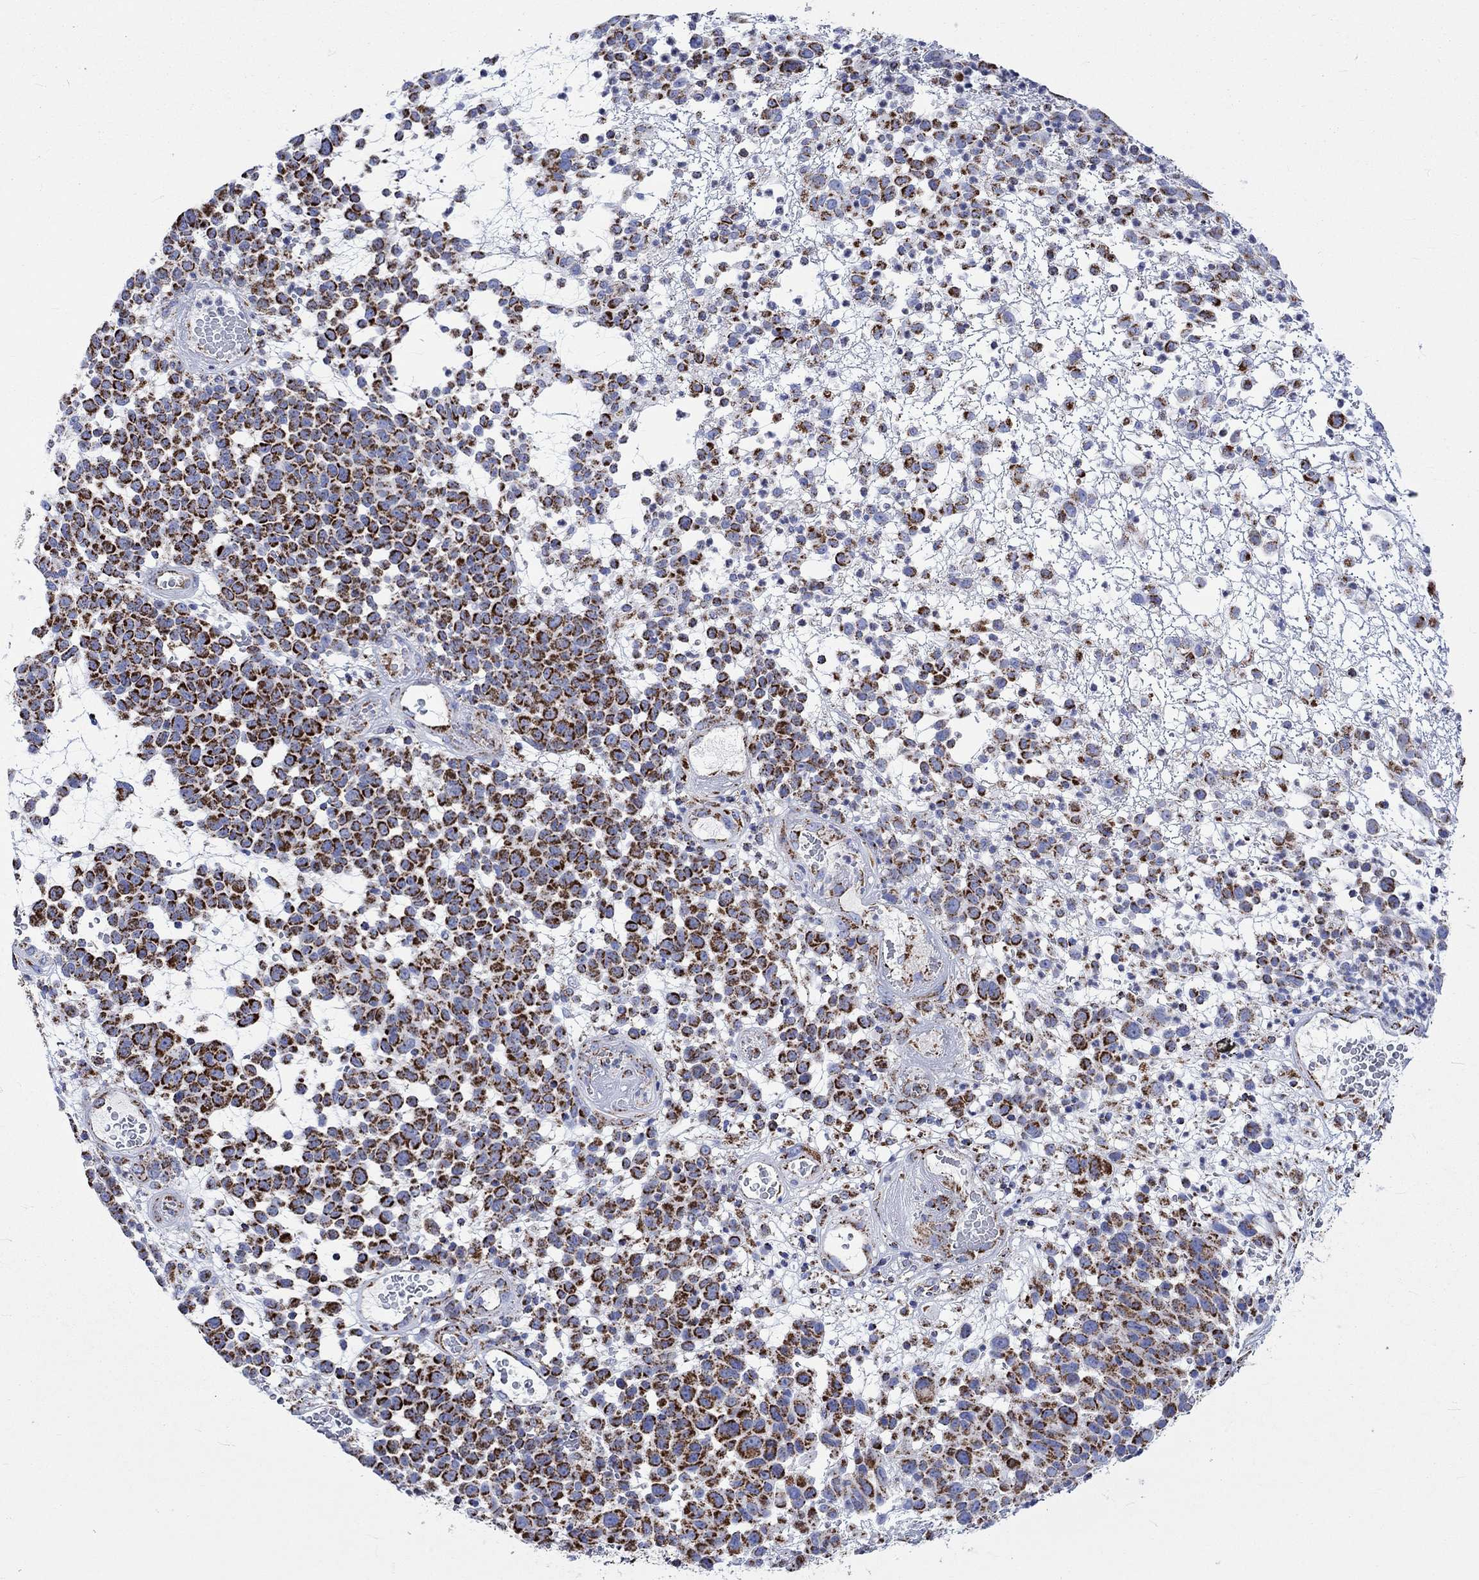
{"staining": {"intensity": "strong", "quantity": ">75%", "location": "cytoplasmic/membranous"}, "tissue": "melanoma", "cell_type": "Tumor cells", "image_type": "cancer", "snomed": [{"axis": "morphology", "description": "Malignant melanoma, NOS"}, {"axis": "topography", "description": "Skin"}], "caption": "An immunohistochemistry photomicrograph of neoplastic tissue is shown. Protein staining in brown highlights strong cytoplasmic/membranous positivity in melanoma within tumor cells.", "gene": "RCE1", "patient": {"sex": "male", "age": 59}}